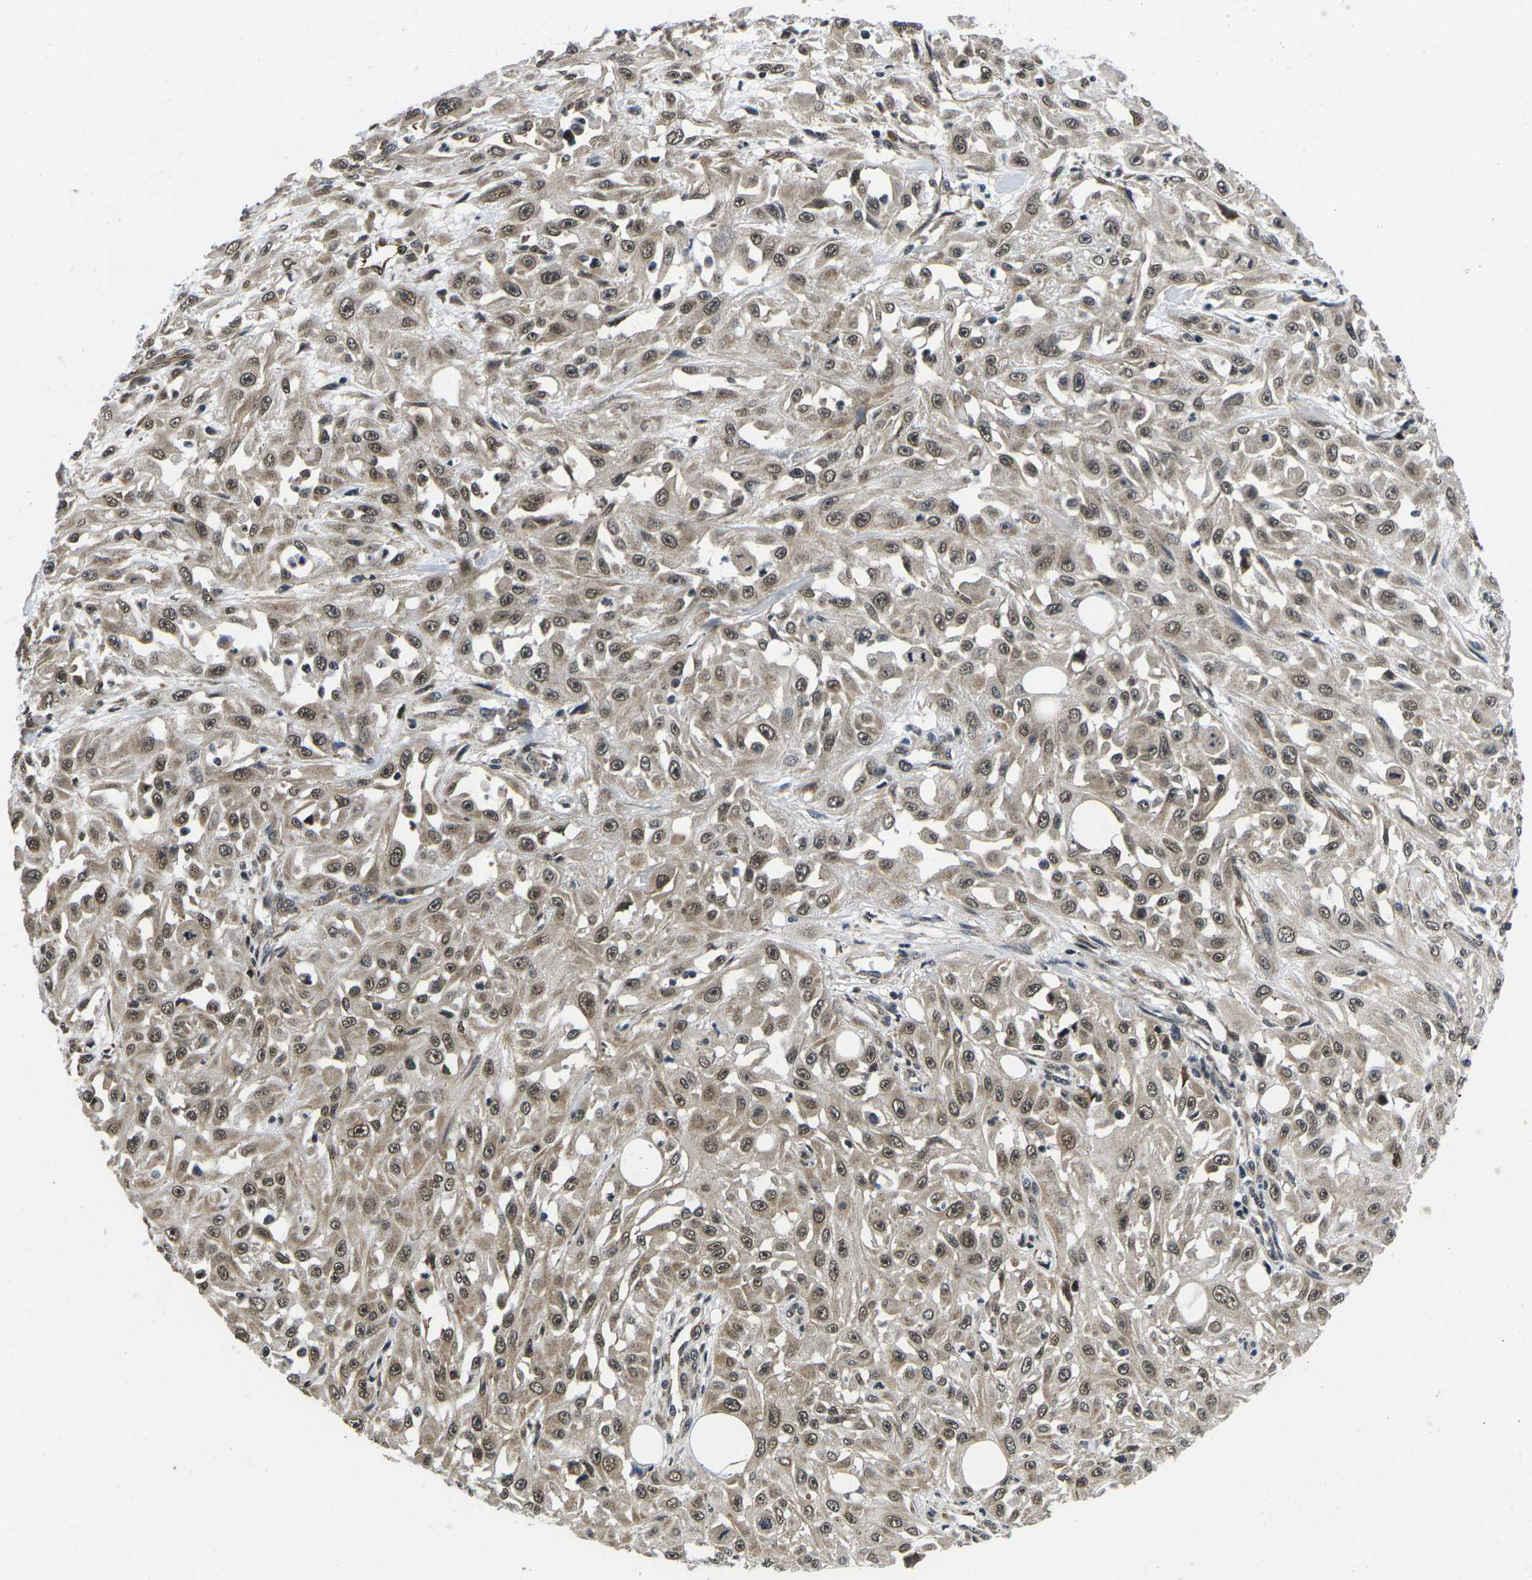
{"staining": {"intensity": "moderate", "quantity": ">75%", "location": "cytoplasmic/membranous,nuclear"}, "tissue": "skin cancer", "cell_type": "Tumor cells", "image_type": "cancer", "snomed": [{"axis": "morphology", "description": "Squamous cell carcinoma, NOS"}, {"axis": "morphology", "description": "Squamous cell carcinoma, metastatic, NOS"}, {"axis": "topography", "description": "Skin"}, {"axis": "topography", "description": "Lymph node"}], "caption": "Human squamous cell carcinoma (skin) stained with a brown dye displays moderate cytoplasmic/membranous and nuclear positive positivity in about >75% of tumor cells.", "gene": "CCNE1", "patient": {"sex": "male", "age": 75}}